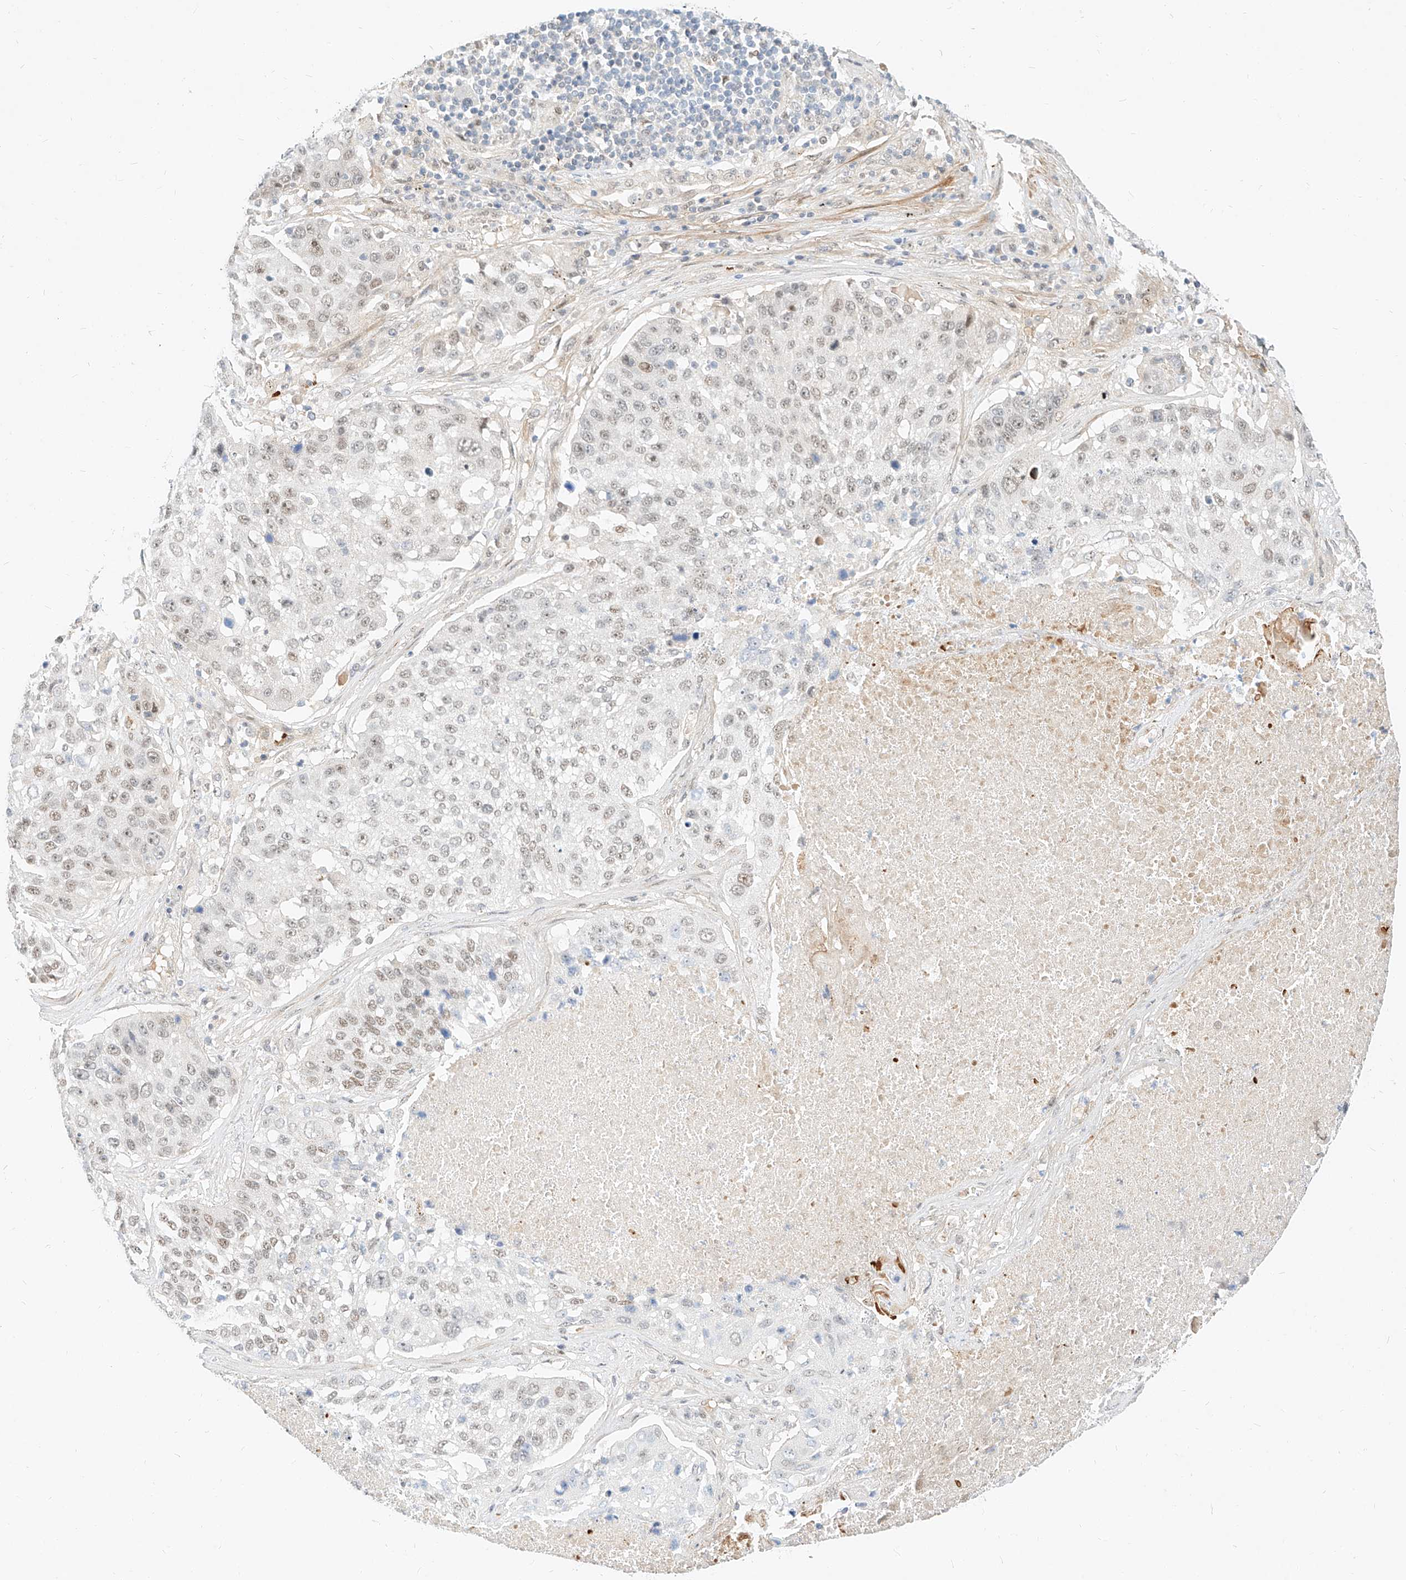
{"staining": {"intensity": "weak", "quantity": ">75%", "location": "nuclear"}, "tissue": "lung cancer", "cell_type": "Tumor cells", "image_type": "cancer", "snomed": [{"axis": "morphology", "description": "Squamous cell carcinoma, NOS"}, {"axis": "topography", "description": "Lung"}], "caption": "Tumor cells demonstrate weak nuclear expression in approximately >75% of cells in squamous cell carcinoma (lung). (DAB (3,3'-diaminobenzidine) IHC, brown staining for protein, blue staining for nuclei).", "gene": "CBX8", "patient": {"sex": "male", "age": 61}}